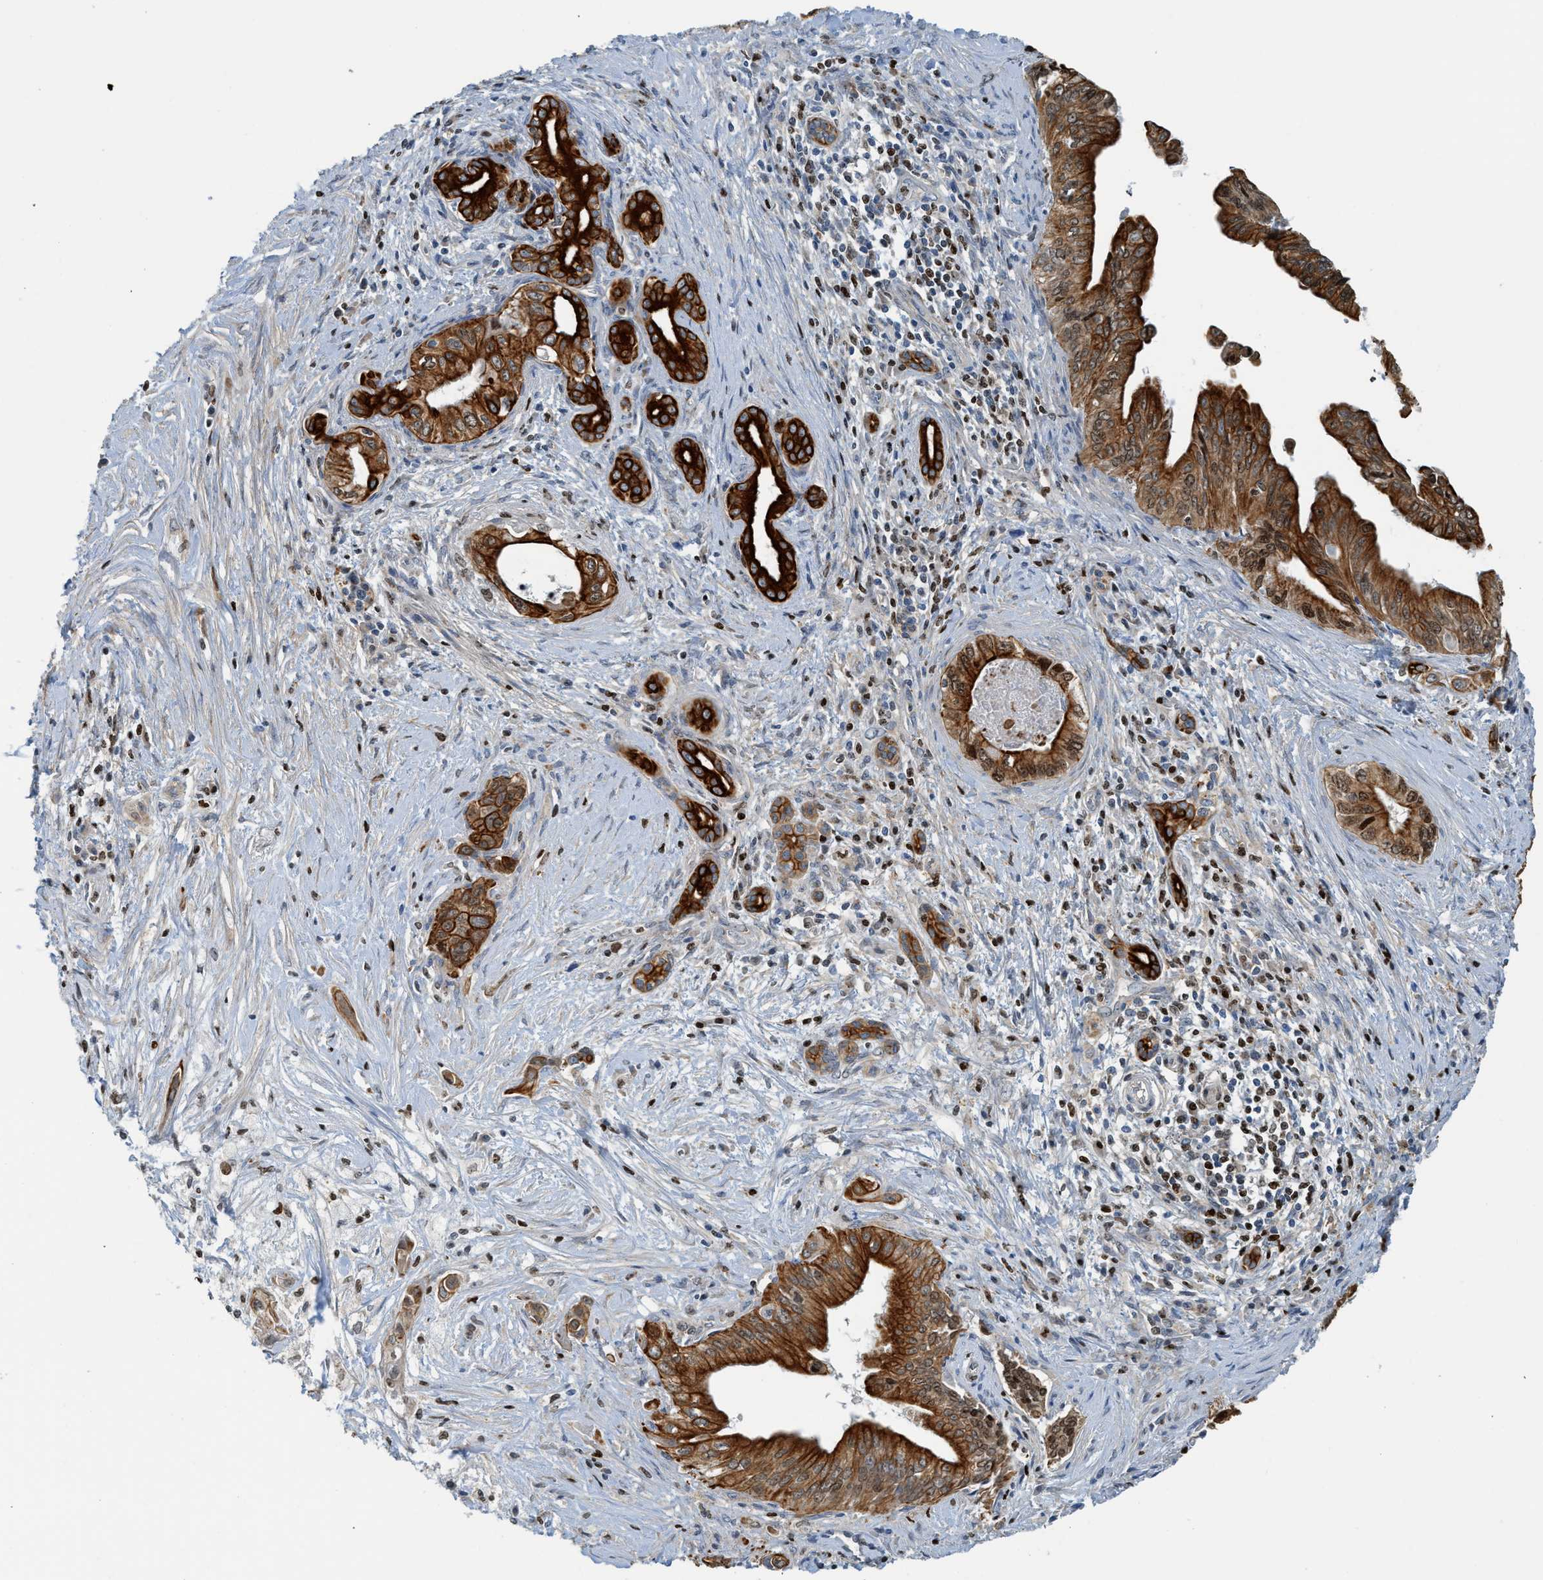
{"staining": {"intensity": "strong", "quantity": ">75%", "location": "cytoplasmic/membranous"}, "tissue": "pancreatic cancer", "cell_type": "Tumor cells", "image_type": "cancer", "snomed": [{"axis": "morphology", "description": "Adenocarcinoma, NOS"}, {"axis": "topography", "description": "Pancreas"}], "caption": "A brown stain highlights strong cytoplasmic/membranous staining of a protein in adenocarcinoma (pancreatic) tumor cells.", "gene": "SH3D19", "patient": {"sex": "female", "age": 73}}